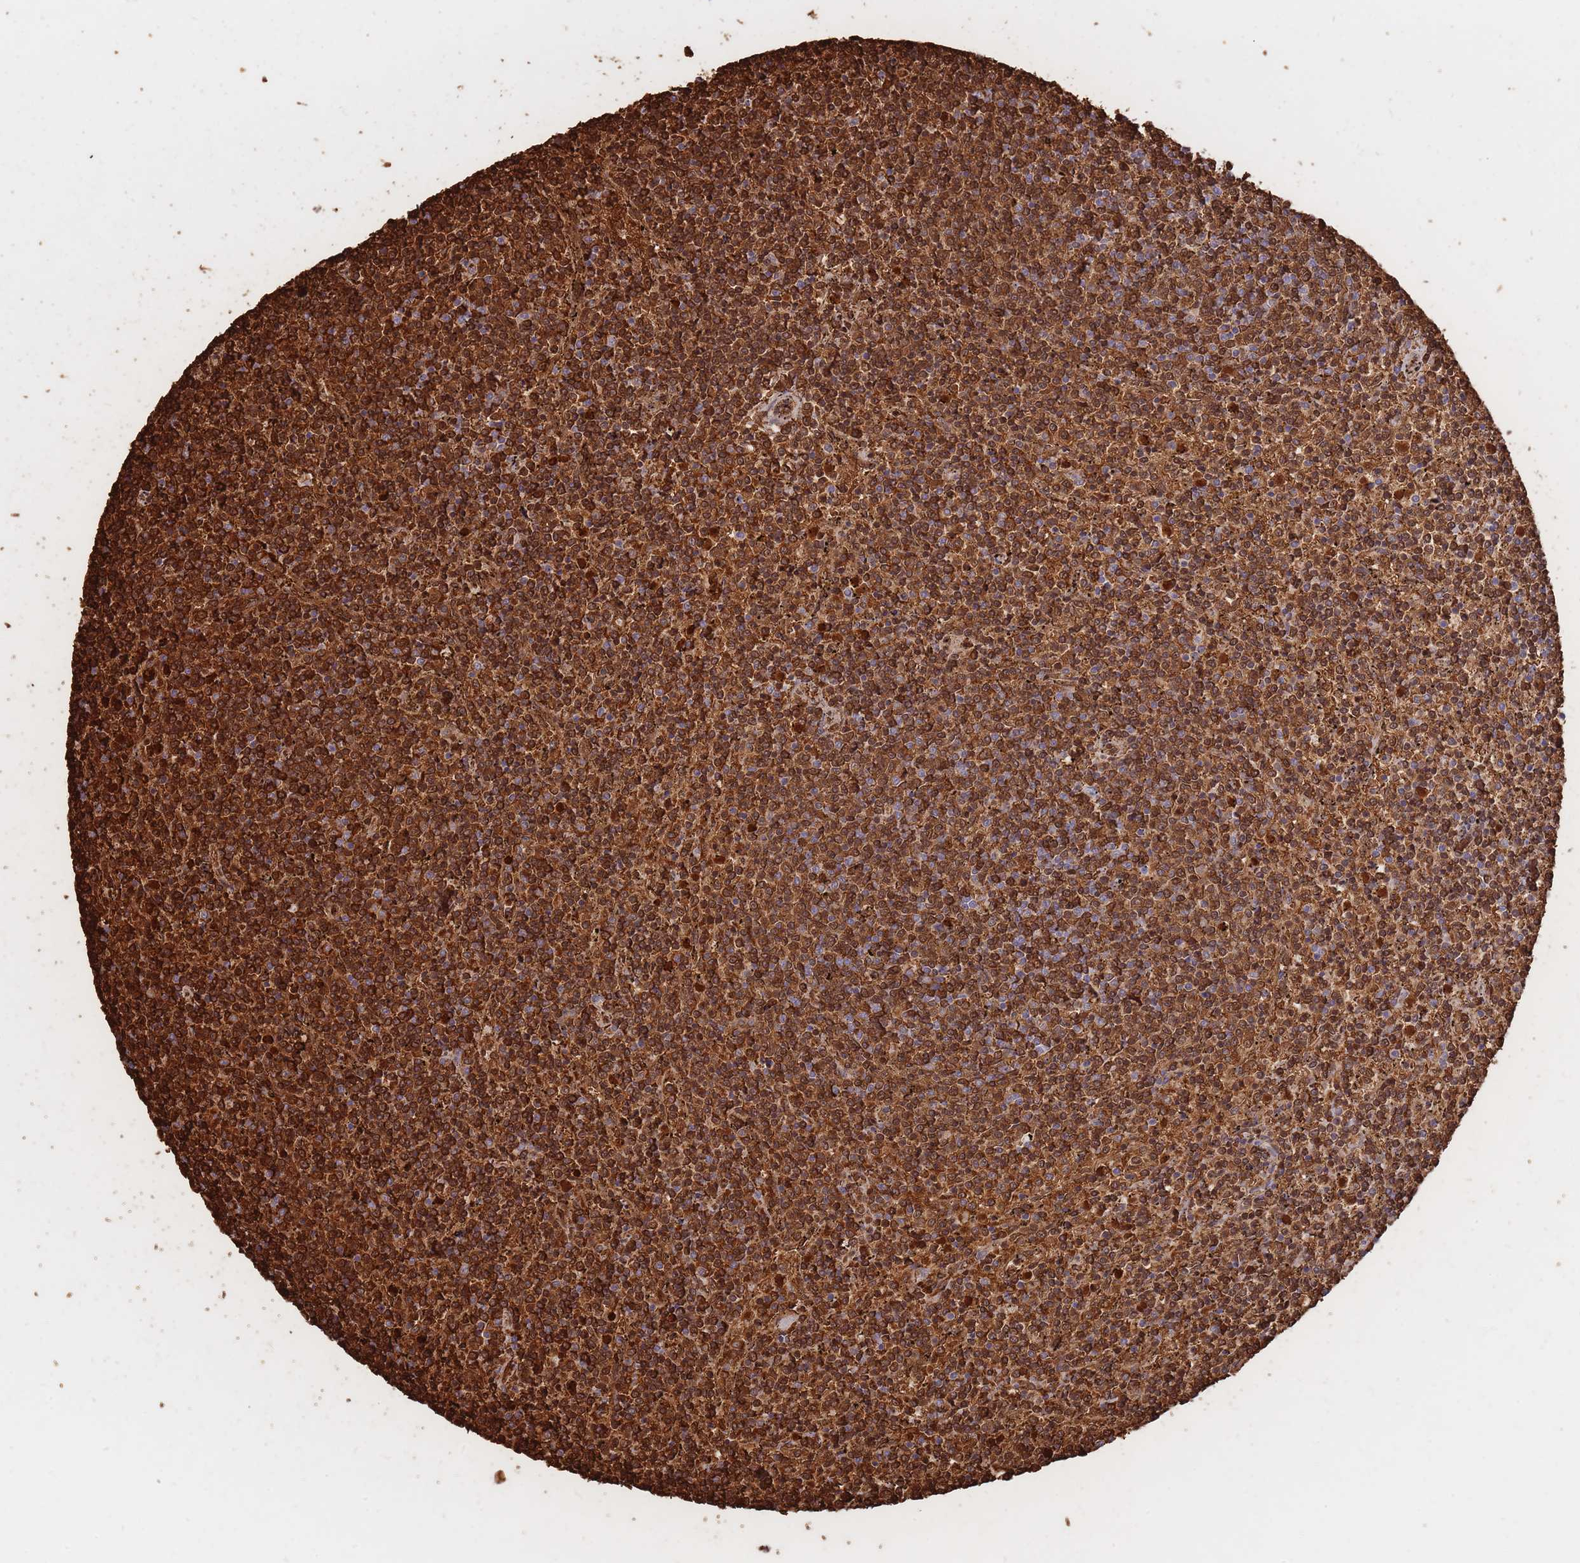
{"staining": {"intensity": "strong", "quantity": ">75%", "location": "cytoplasmic/membranous,nuclear"}, "tissue": "lymphoma", "cell_type": "Tumor cells", "image_type": "cancer", "snomed": [{"axis": "morphology", "description": "Malignant lymphoma, non-Hodgkin's type, Low grade"}, {"axis": "topography", "description": "Spleen"}], "caption": "Protein expression analysis of malignant lymphoma, non-Hodgkin's type (low-grade) shows strong cytoplasmic/membranous and nuclear positivity in about >75% of tumor cells.", "gene": "ATP10D", "patient": {"sex": "female", "age": 50}}